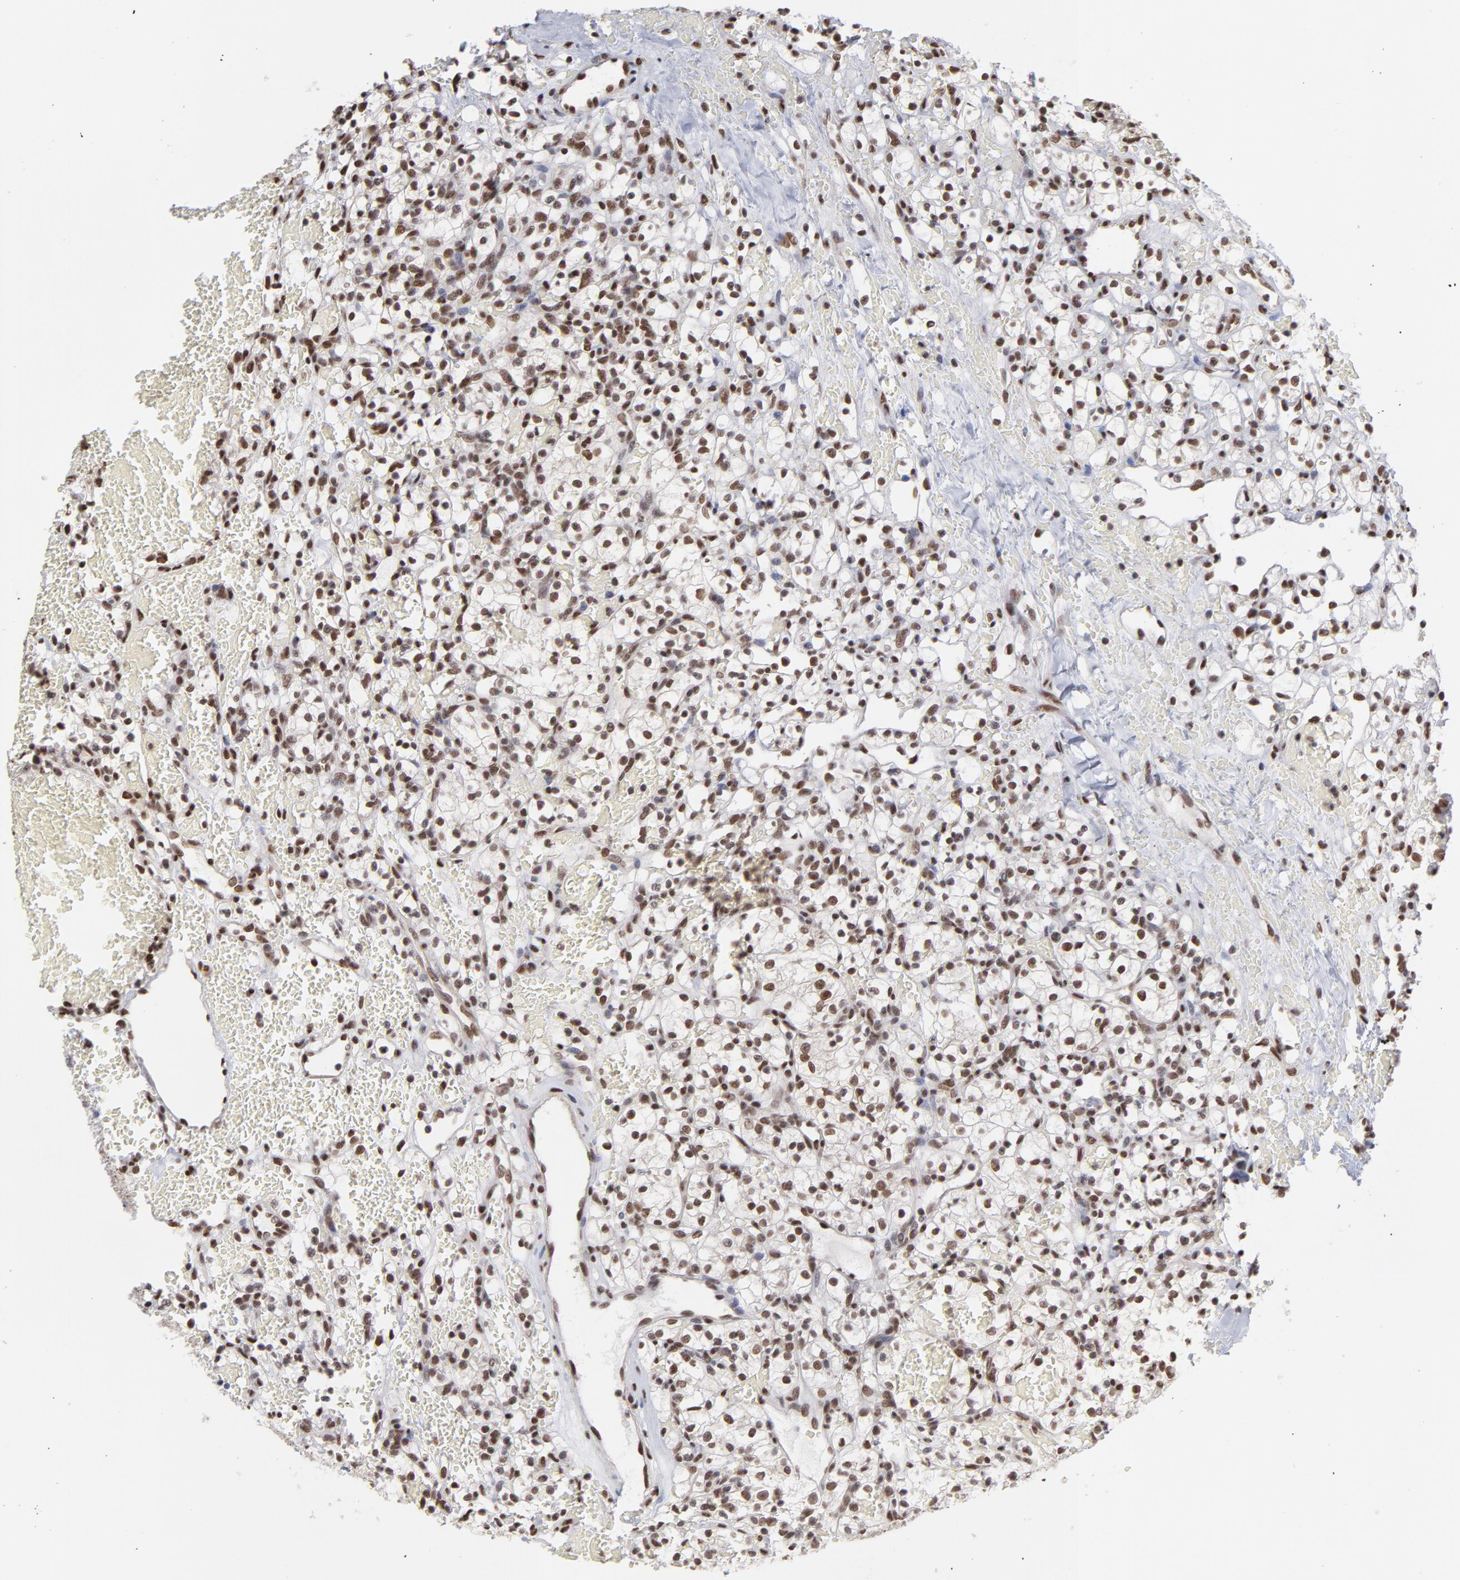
{"staining": {"intensity": "strong", "quantity": ">75%", "location": "nuclear"}, "tissue": "renal cancer", "cell_type": "Tumor cells", "image_type": "cancer", "snomed": [{"axis": "morphology", "description": "Adenocarcinoma, NOS"}, {"axis": "topography", "description": "Kidney"}], "caption": "Approximately >75% of tumor cells in human renal cancer show strong nuclear protein positivity as visualized by brown immunohistochemical staining.", "gene": "ZNF3", "patient": {"sex": "female", "age": 60}}